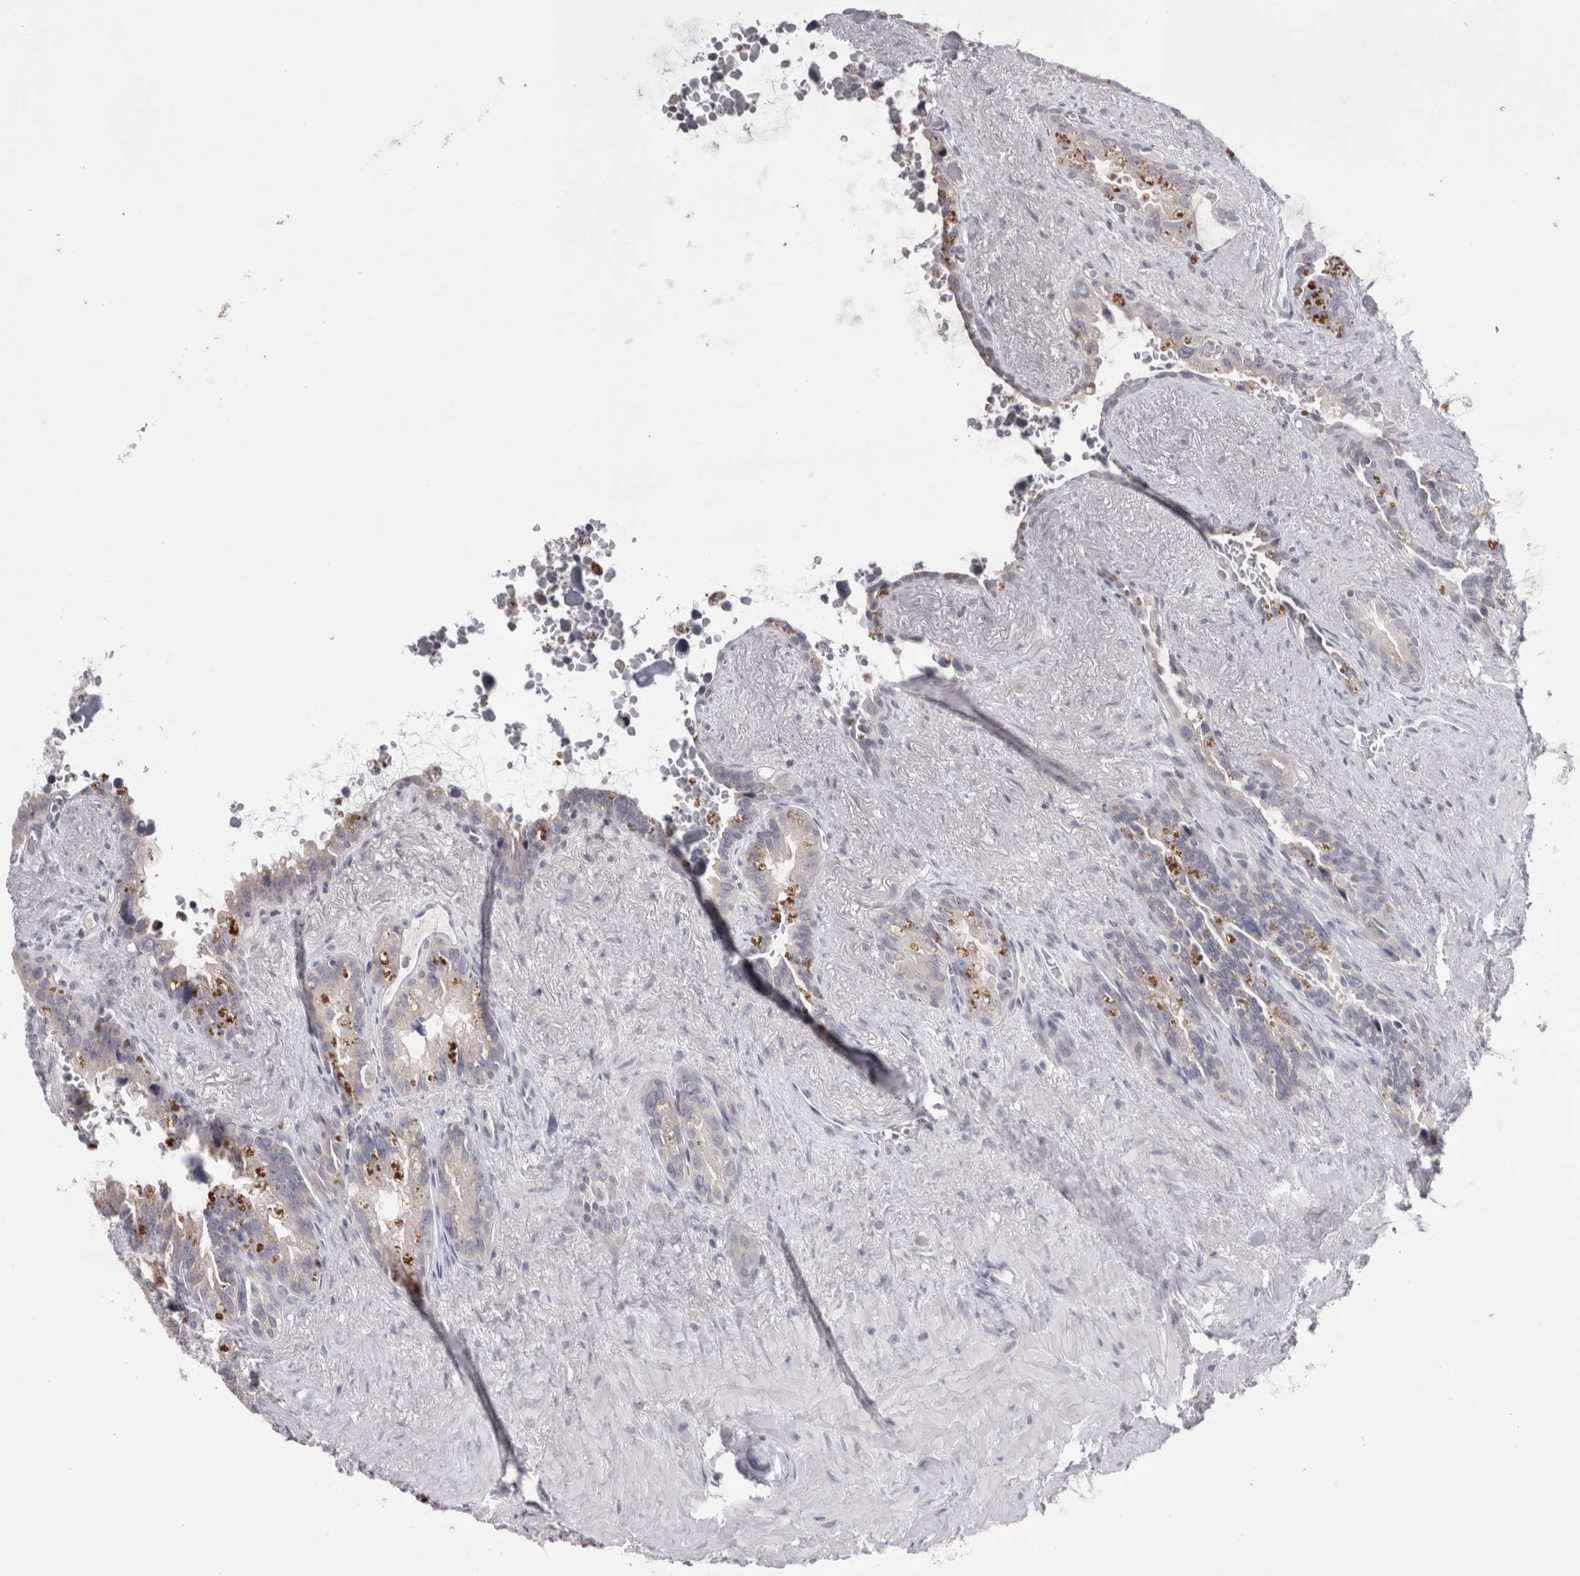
{"staining": {"intensity": "negative", "quantity": "none", "location": "none"}, "tissue": "seminal vesicle", "cell_type": "Glandular cells", "image_type": "normal", "snomed": [{"axis": "morphology", "description": "Normal tissue, NOS"}, {"axis": "topography", "description": "Seminal veicle"}], "caption": "The IHC photomicrograph has no significant positivity in glandular cells of seminal vesicle. (DAB (3,3'-diaminobenzidine) IHC visualized using brightfield microscopy, high magnification).", "gene": "FNDC8", "patient": {"sex": "male", "age": 80}}